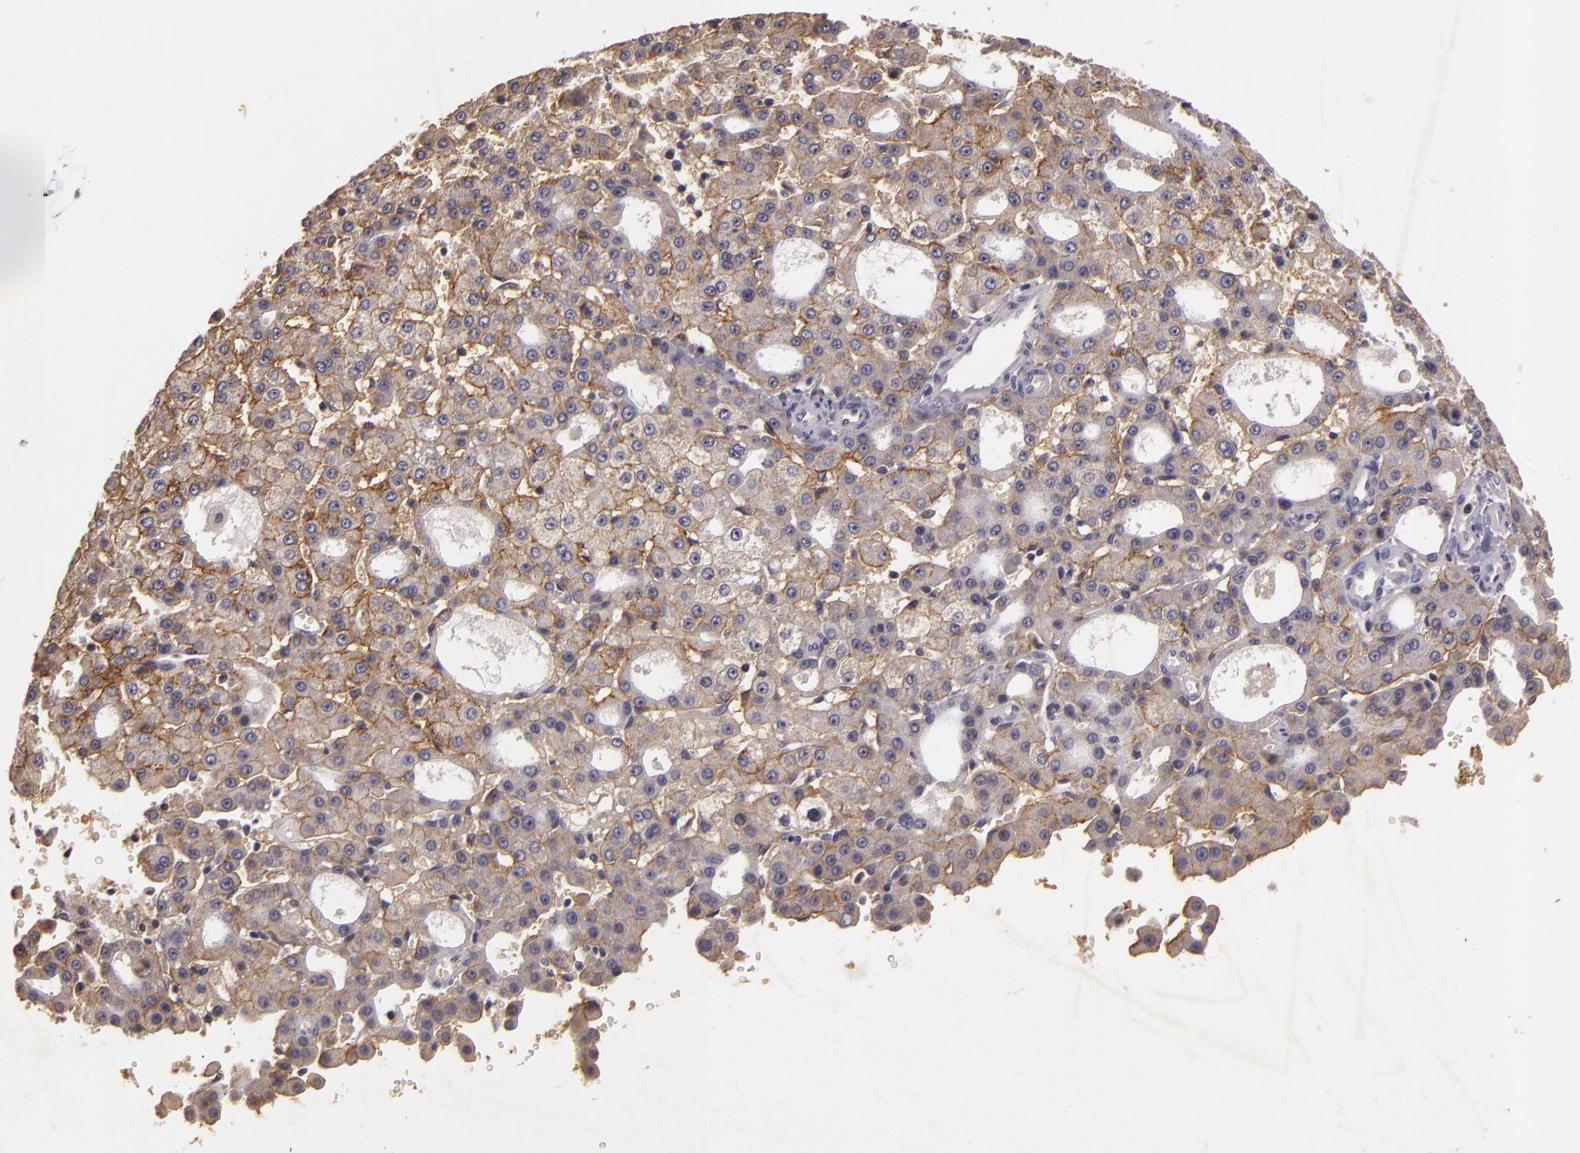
{"staining": {"intensity": "weak", "quantity": "25%-75%", "location": "cytoplasmic/membranous"}, "tissue": "liver cancer", "cell_type": "Tumor cells", "image_type": "cancer", "snomed": [{"axis": "morphology", "description": "Carcinoma, Hepatocellular, NOS"}, {"axis": "topography", "description": "Liver"}], "caption": "Tumor cells show weak cytoplasmic/membranous positivity in approximately 25%-75% of cells in liver hepatocellular carcinoma.", "gene": "TFF1", "patient": {"sex": "male", "age": 47}}